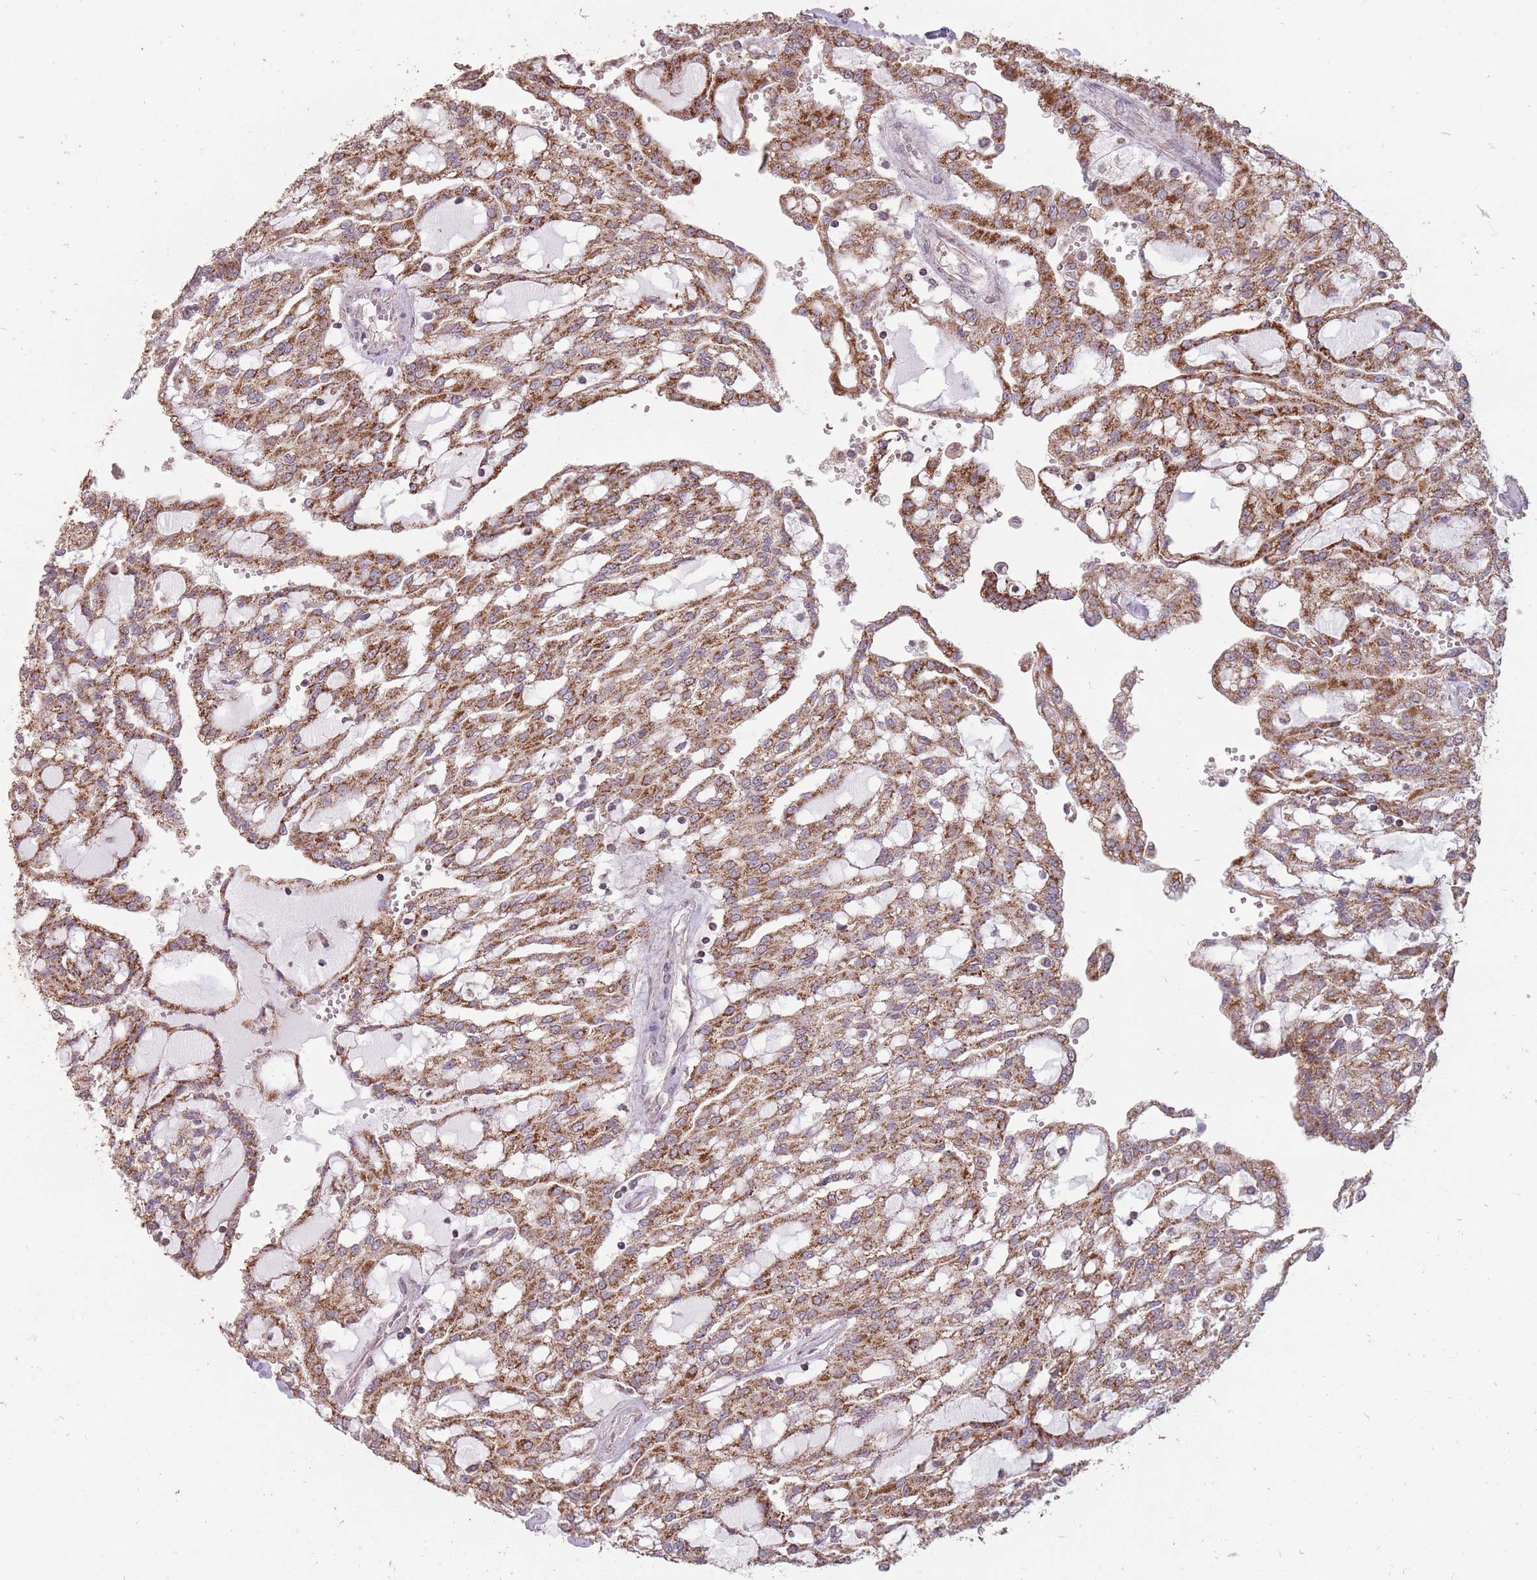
{"staining": {"intensity": "strong", "quantity": ">75%", "location": "cytoplasmic/membranous"}, "tissue": "renal cancer", "cell_type": "Tumor cells", "image_type": "cancer", "snomed": [{"axis": "morphology", "description": "Adenocarcinoma, NOS"}, {"axis": "topography", "description": "Kidney"}], "caption": "About >75% of tumor cells in renal cancer (adenocarcinoma) reveal strong cytoplasmic/membranous protein staining as visualized by brown immunohistochemical staining.", "gene": "CNOT8", "patient": {"sex": "male", "age": 63}}